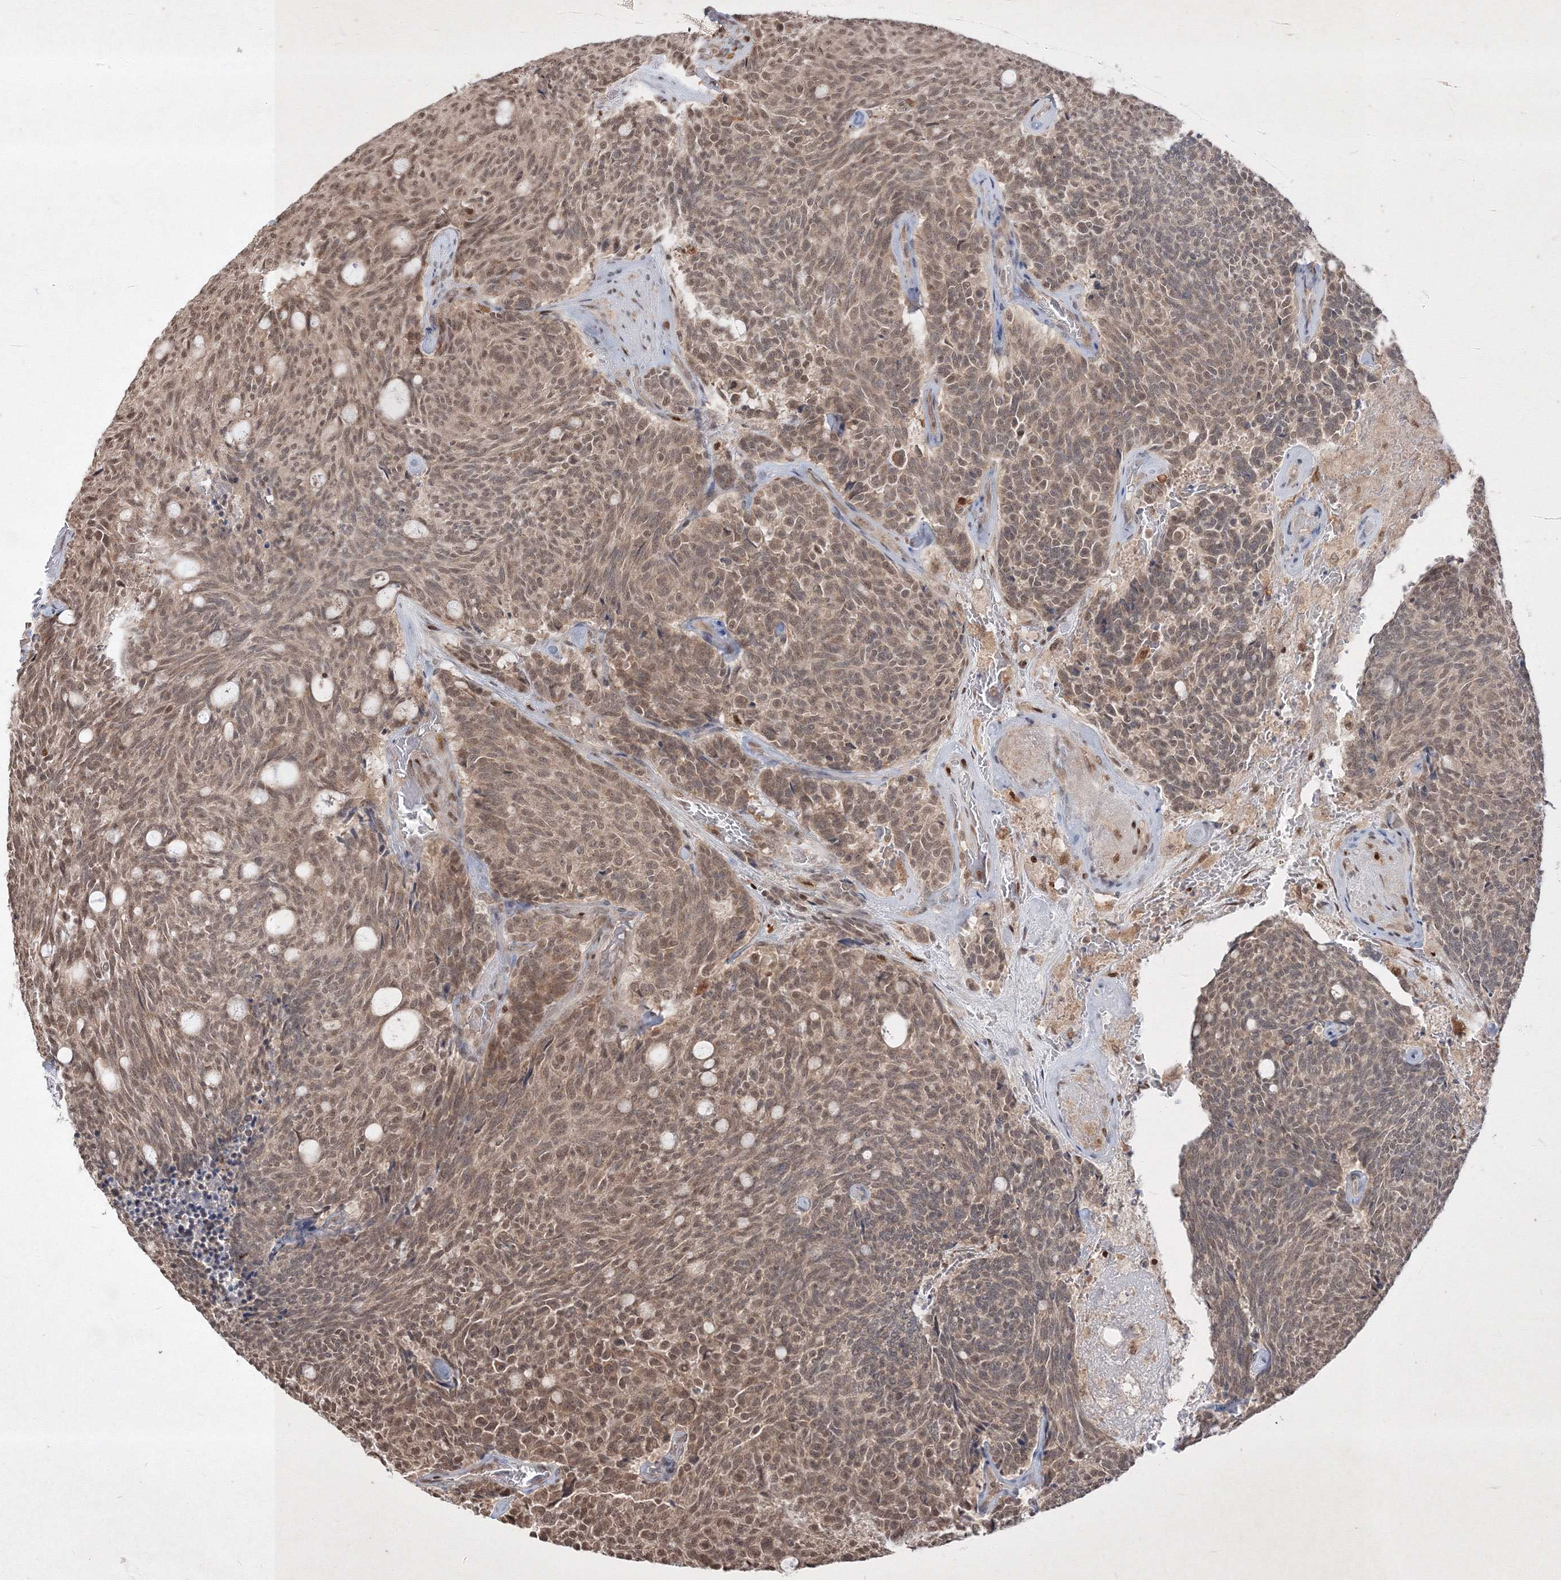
{"staining": {"intensity": "moderate", "quantity": ">75%", "location": "nuclear"}, "tissue": "carcinoid", "cell_type": "Tumor cells", "image_type": "cancer", "snomed": [{"axis": "morphology", "description": "Carcinoid, malignant, NOS"}, {"axis": "topography", "description": "Pancreas"}], "caption": "Malignant carcinoid stained with immunohistochemistry (IHC) reveals moderate nuclear positivity in about >75% of tumor cells. The staining was performed using DAB (3,3'-diaminobenzidine) to visualize the protein expression in brown, while the nuclei were stained in blue with hematoxylin (Magnification: 20x).", "gene": "TAB1", "patient": {"sex": "female", "age": 54}}